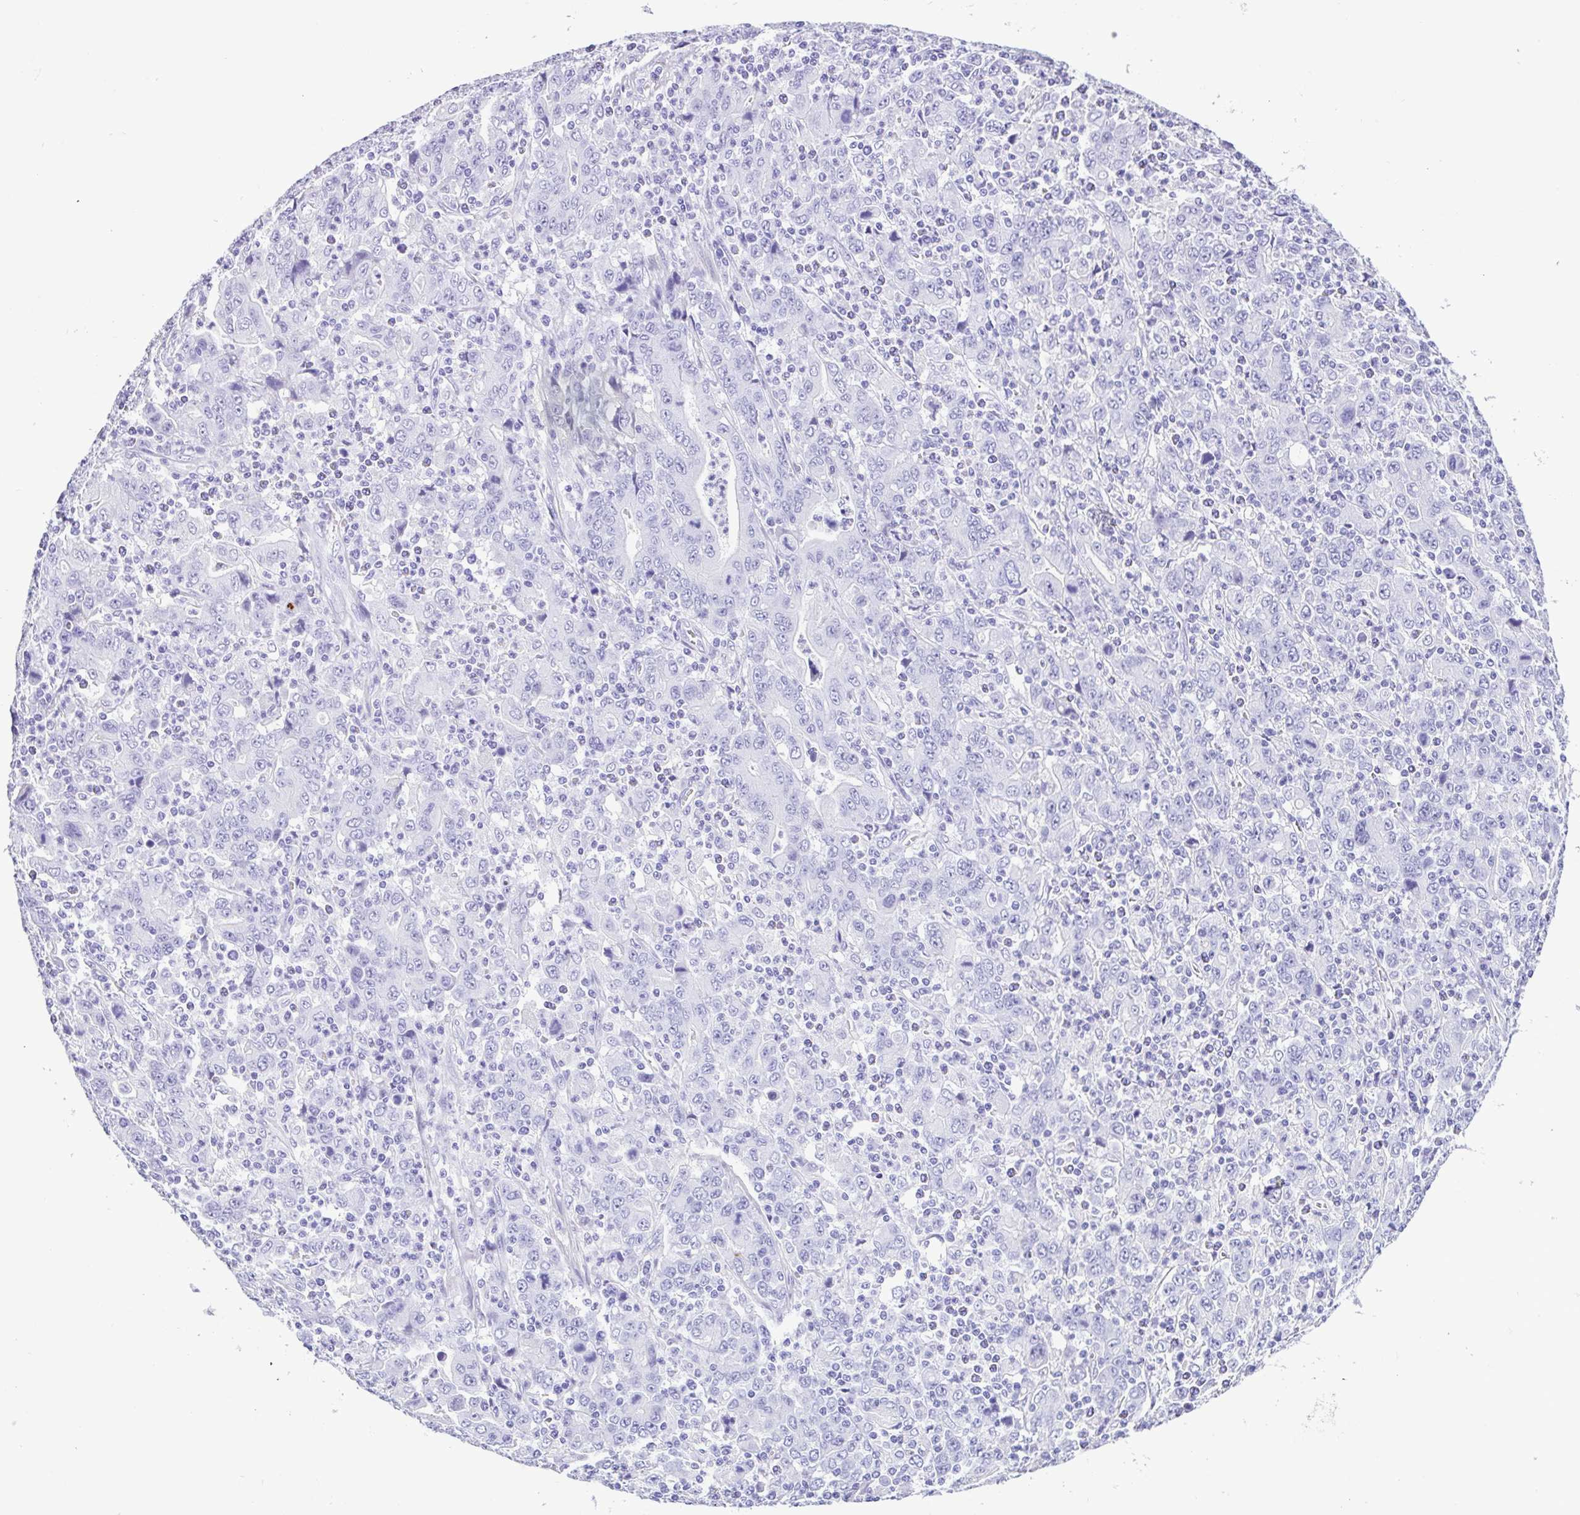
{"staining": {"intensity": "negative", "quantity": "none", "location": "none"}, "tissue": "stomach cancer", "cell_type": "Tumor cells", "image_type": "cancer", "snomed": [{"axis": "morphology", "description": "Adenocarcinoma, NOS"}, {"axis": "topography", "description": "Stomach, upper"}], "caption": "The immunohistochemistry (IHC) histopathology image has no significant positivity in tumor cells of adenocarcinoma (stomach) tissue. (DAB (3,3'-diaminobenzidine) immunohistochemistry, high magnification).", "gene": "OVGP1", "patient": {"sex": "male", "age": 69}}